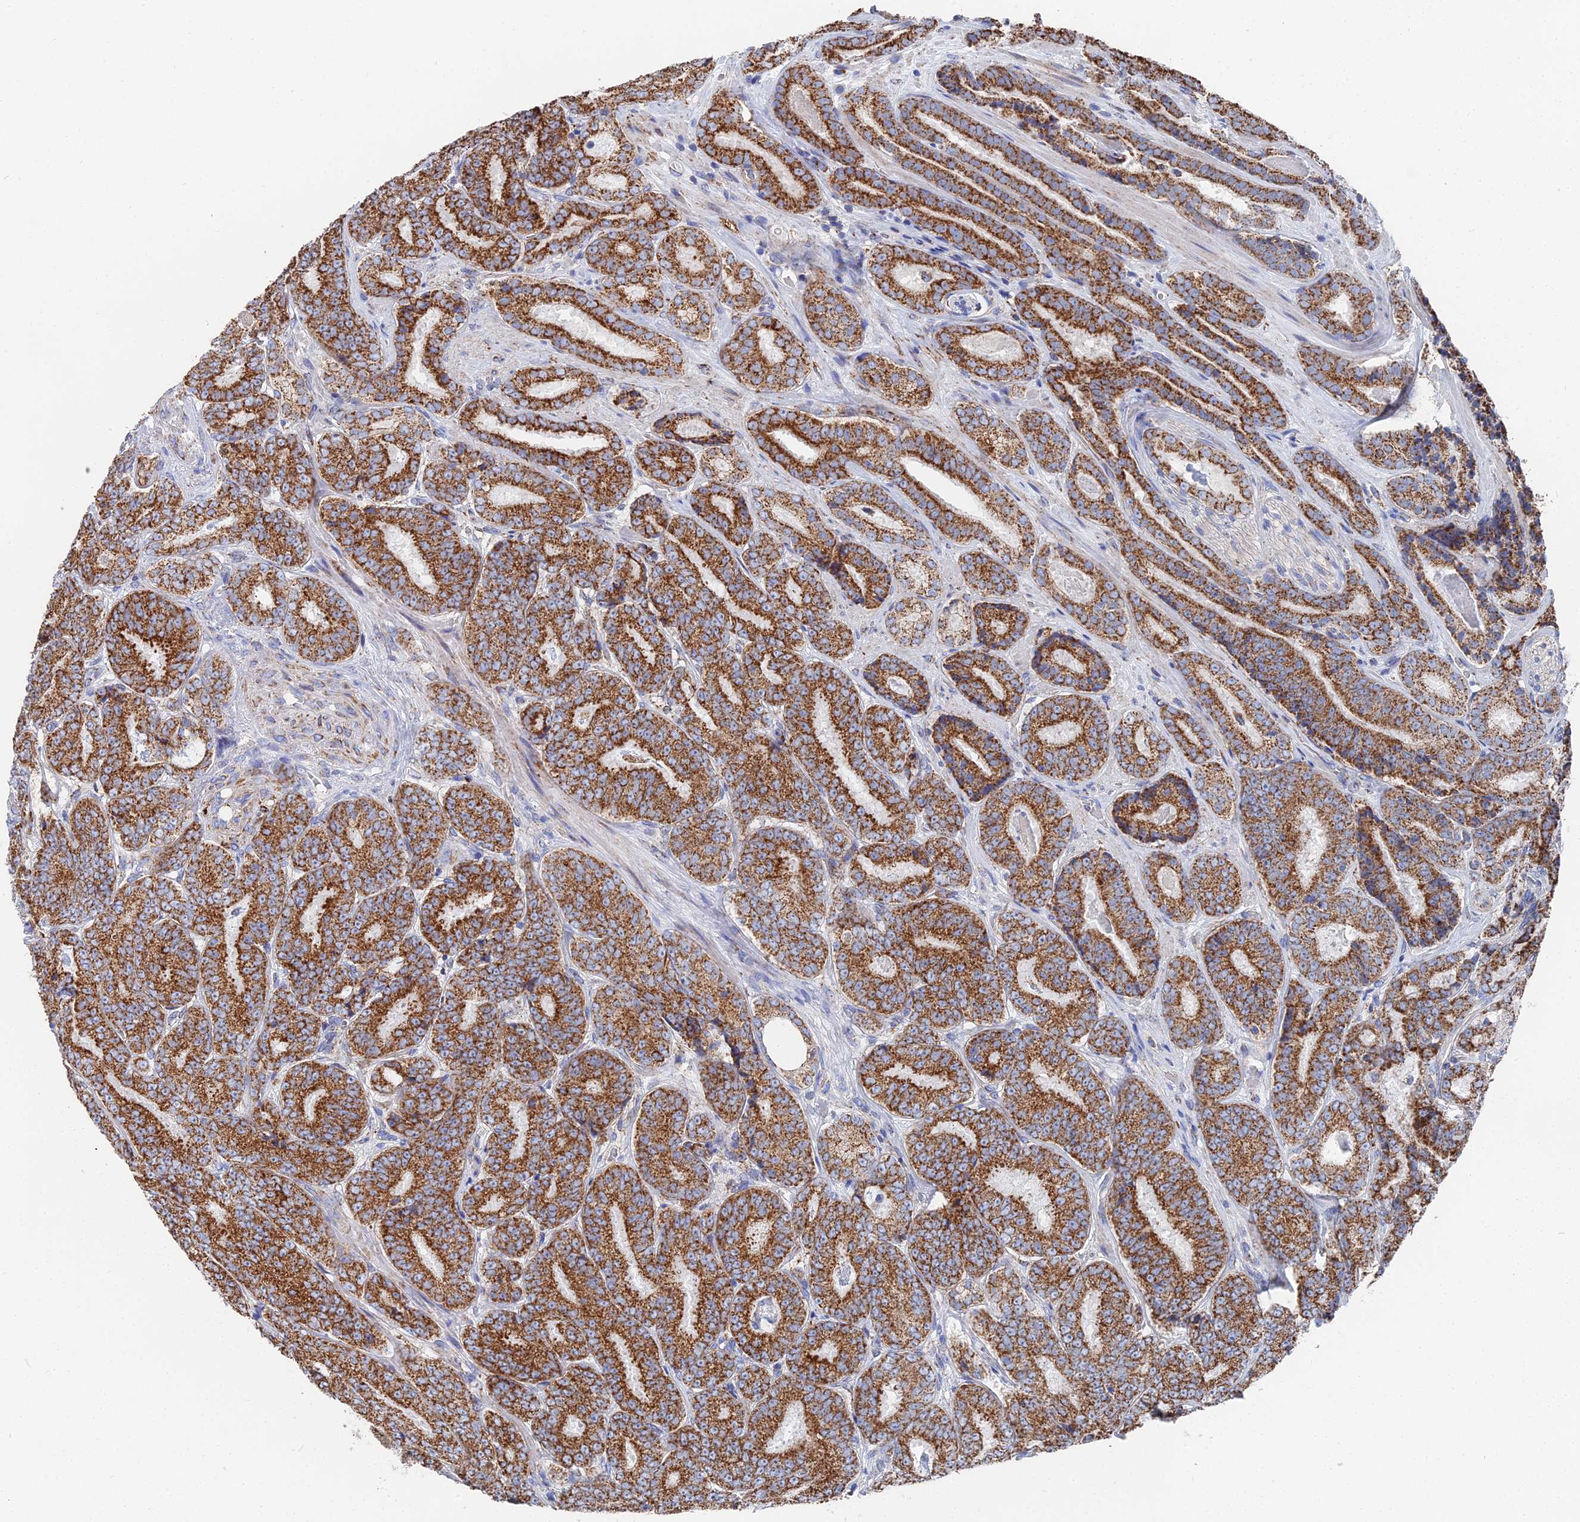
{"staining": {"intensity": "strong", "quantity": ">75%", "location": "cytoplasmic/membranous"}, "tissue": "prostate cancer", "cell_type": "Tumor cells", "image_type": "cancer", "snomed": [{"axis": "morphology", "description": "Adenocarcinoma, High grade"}, {"axis": "topography", "description": "Prostate"}], "caption": "Human prostate cancer stained for a protein (brown) reveals strong cytoplasmic/membranous positive expression in about >75% of tumor cells.", "gene": "IFT80", "patient": {"sex": "male", "age": 72}}